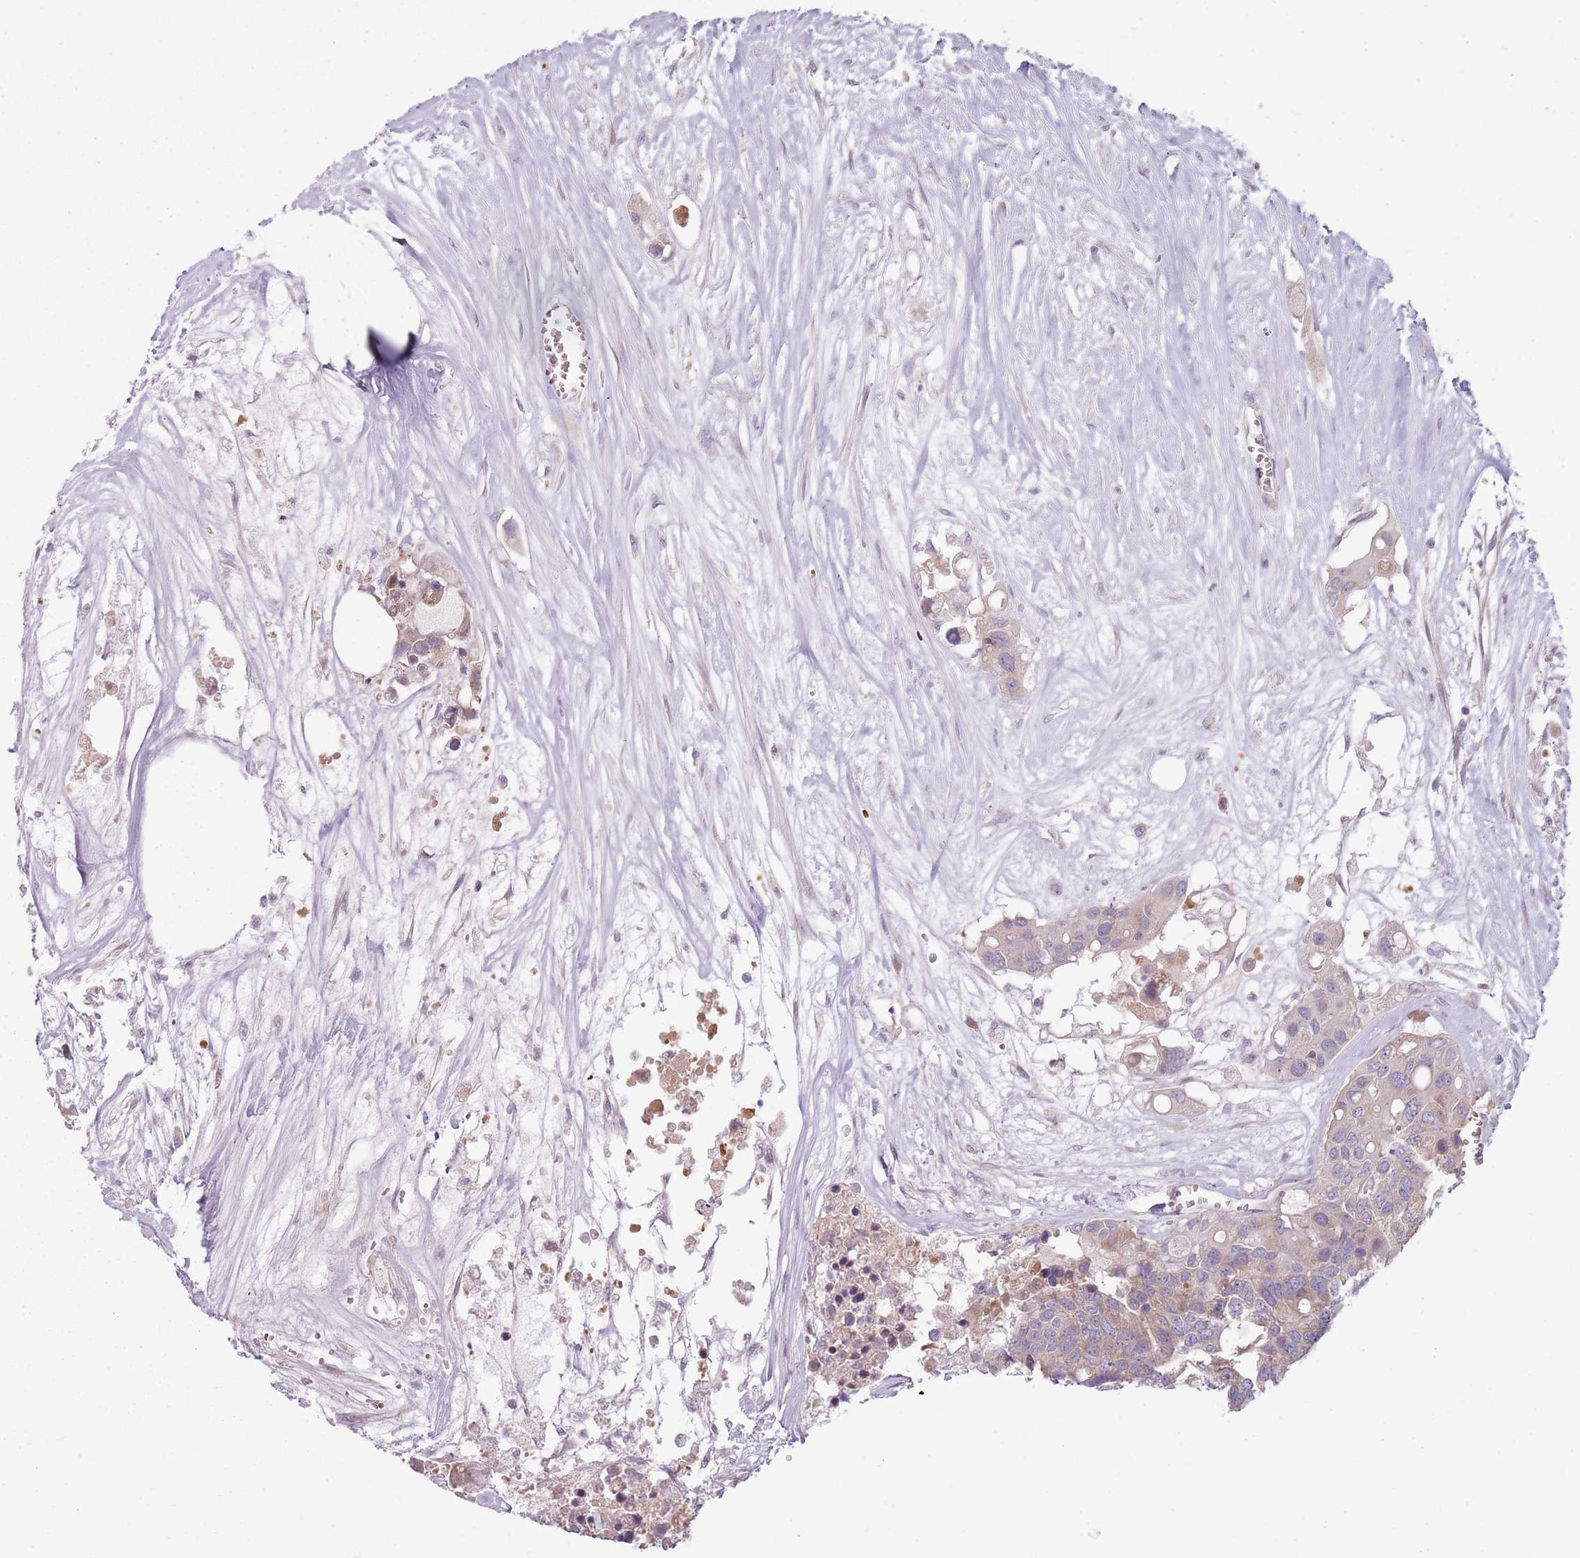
{"staining": {"intensity": "weak", "quantity": ">75%", "location": "cytoplasmic/membranous"}, "tissue": "colorectal cancer", "cell_type": "Tumor cells", "image_type": "cancer", "snomed": [{"axis": "morphology", "description": "Adenocarcinoma, NOS"}, {"axis": "topography", "description": "Colon"}], "caption": "Brown immunohistochemical staining in colorectal adenocarcinoma displays weak cytoplasmic/membranous positivity in approximately >75% of tumor cells. (DAB = brown stain, brightfield microscopy at high magnification).", "gene": "HSPA14", "patient": {"sex": "male", "age": 77}}